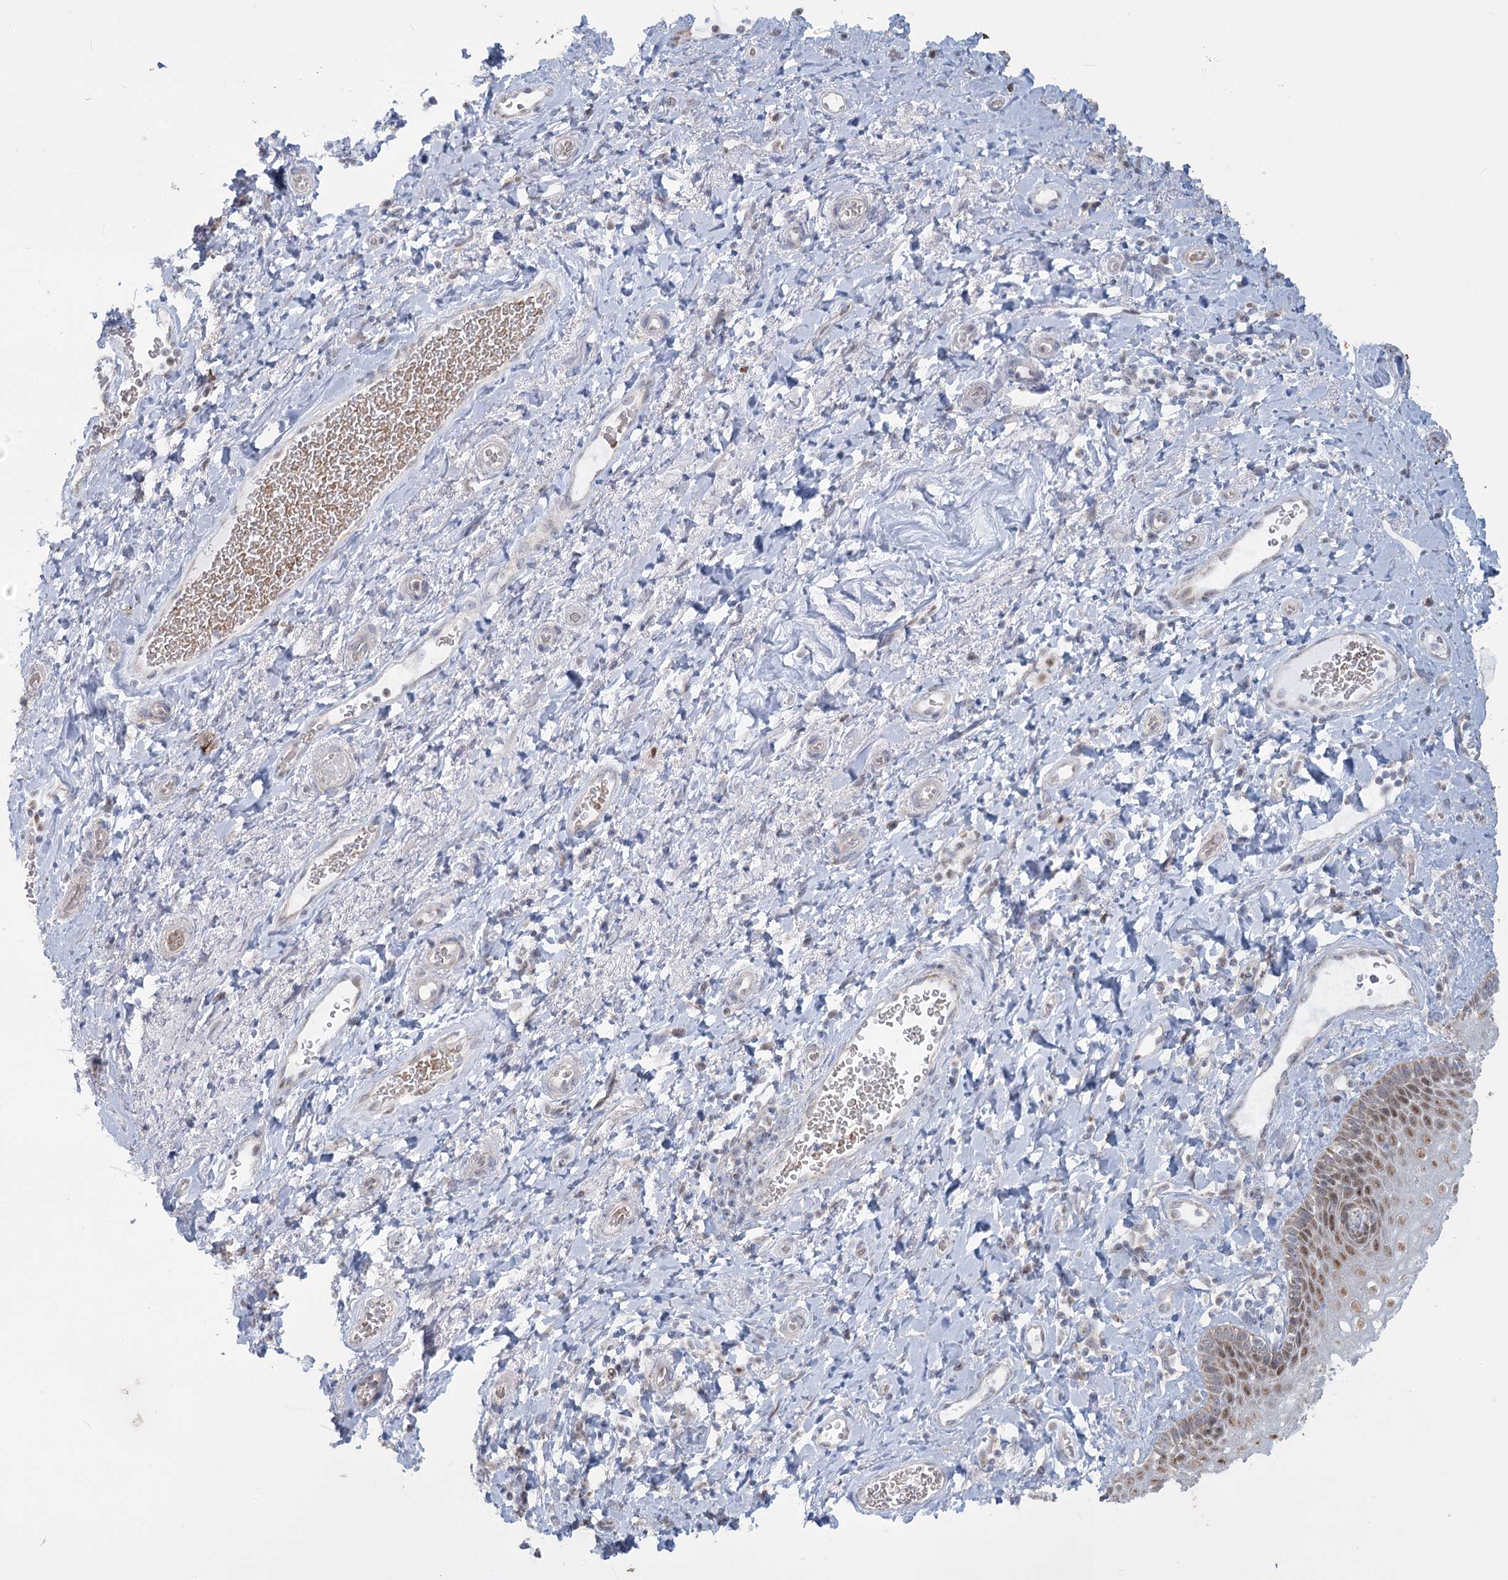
{"staining": {"intensity": "moderate", "quantity": "25%-75%", "location": "cytoplasmic/membranous,nuclear"}, "tissue": "skin", "cell_type": "Epidermal cells", "image_type": "normal", "snomed": [{"axis": "morphology", "description": "Normal tissue, NOS"}, {"axis": "topography", "description": "Anal"}], "caption": "Benign skin displays moderate cytoplasmic/membranous,nuclear staining in approximately 25%-75% of epidermal cells.", "gene": "MTG1", "patient": {"sex": "male", "age": 69}}